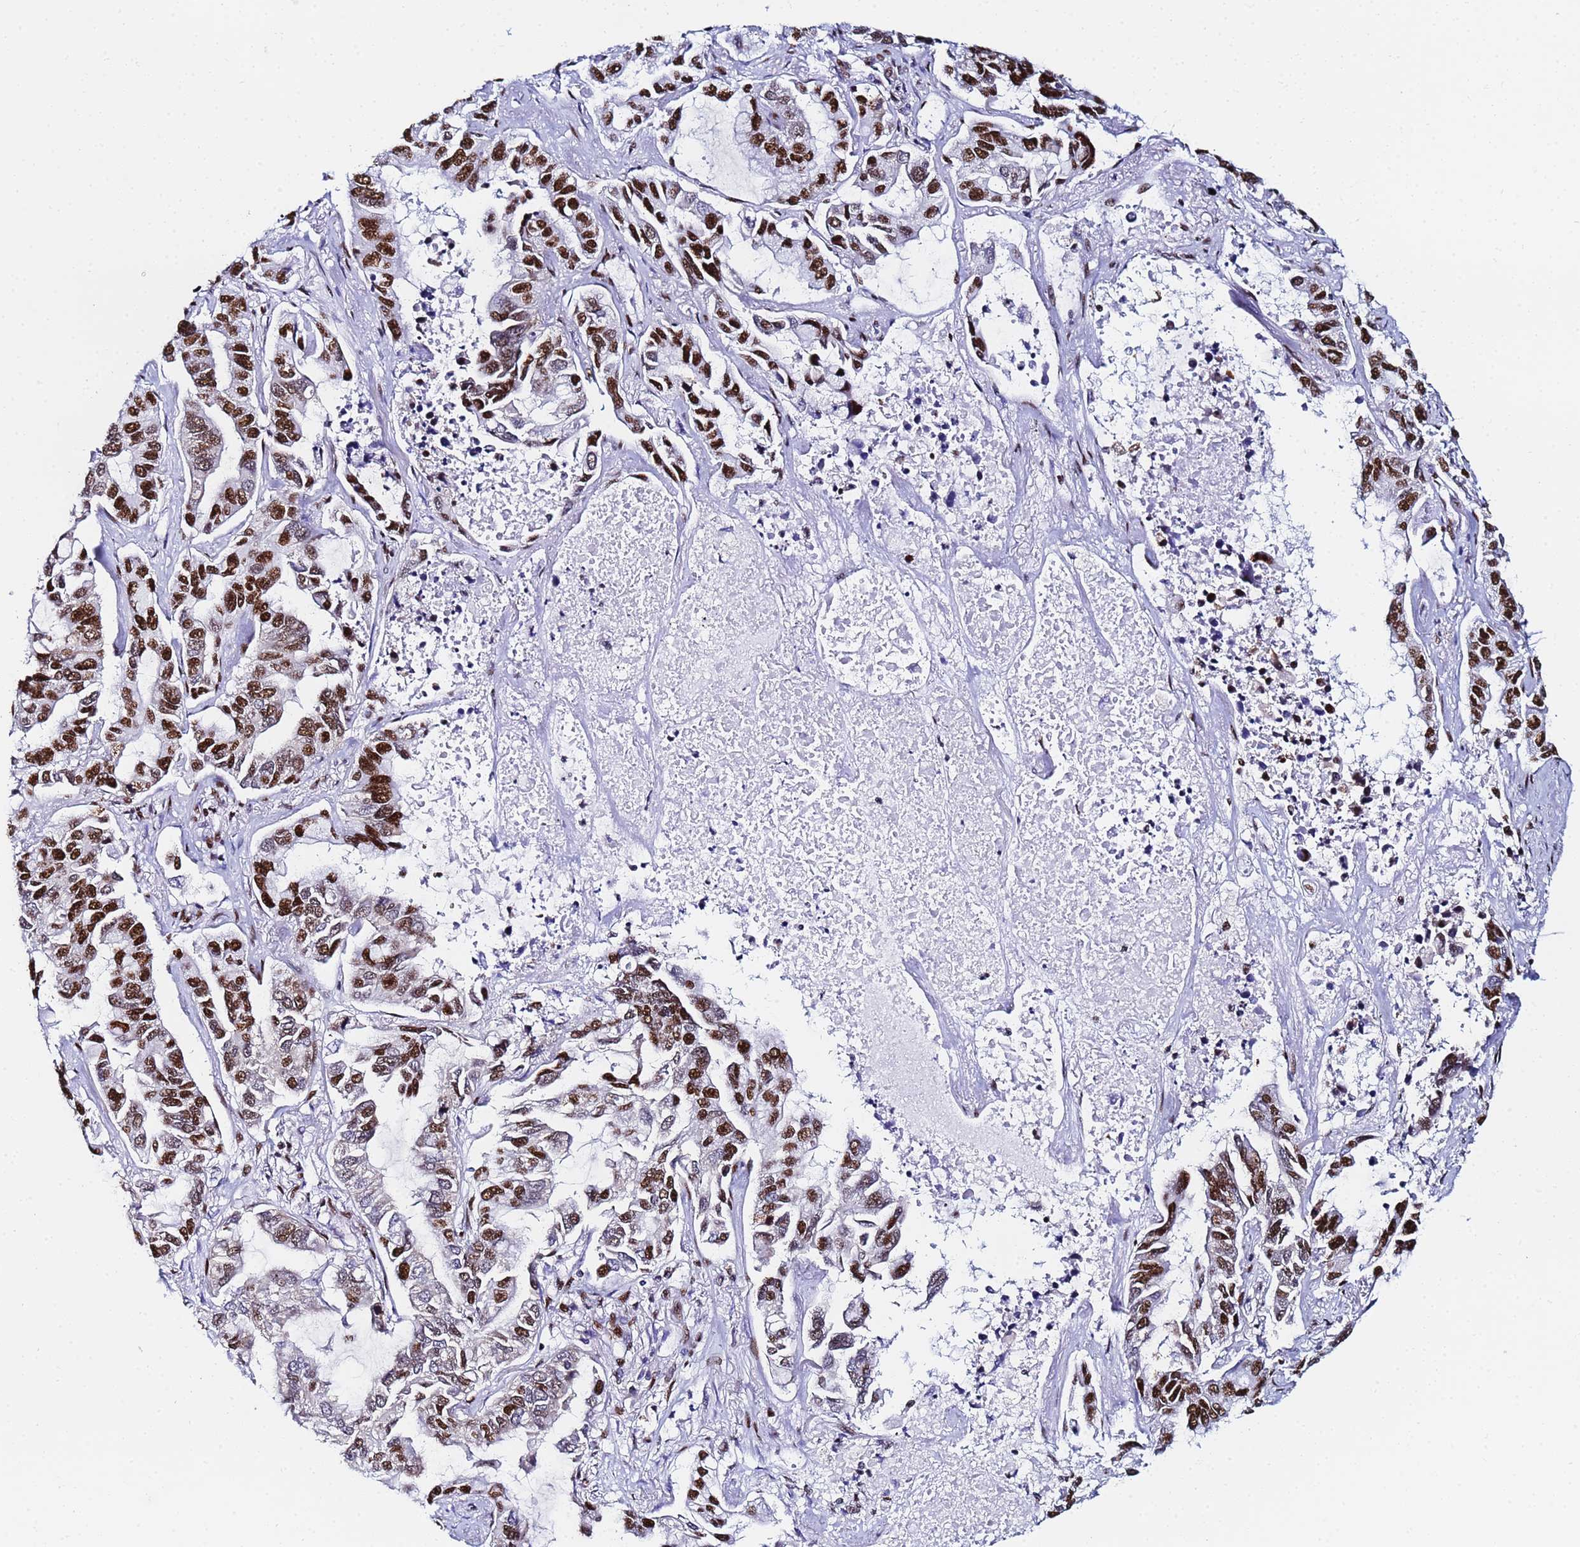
{"staining": {"intensity": "strong", "quantity": ">75%", "location": "nuclear"}, "tissue": "lung cancer", "cell_type": "Tumor cells", "image_type": "cancer", "snomed": [{"axis": "morphology", "description": "Adenocarcinoma, NOS"}, {"axis": "topography", "description": "Lung"}], "caption": "Lung cancer (adenocarcinoma) stained for a protein demonstrates strong nuclear positivity in tumor cells.", "gene": "SNRPA1", "patient": {"sex": "male", "age": 64}}